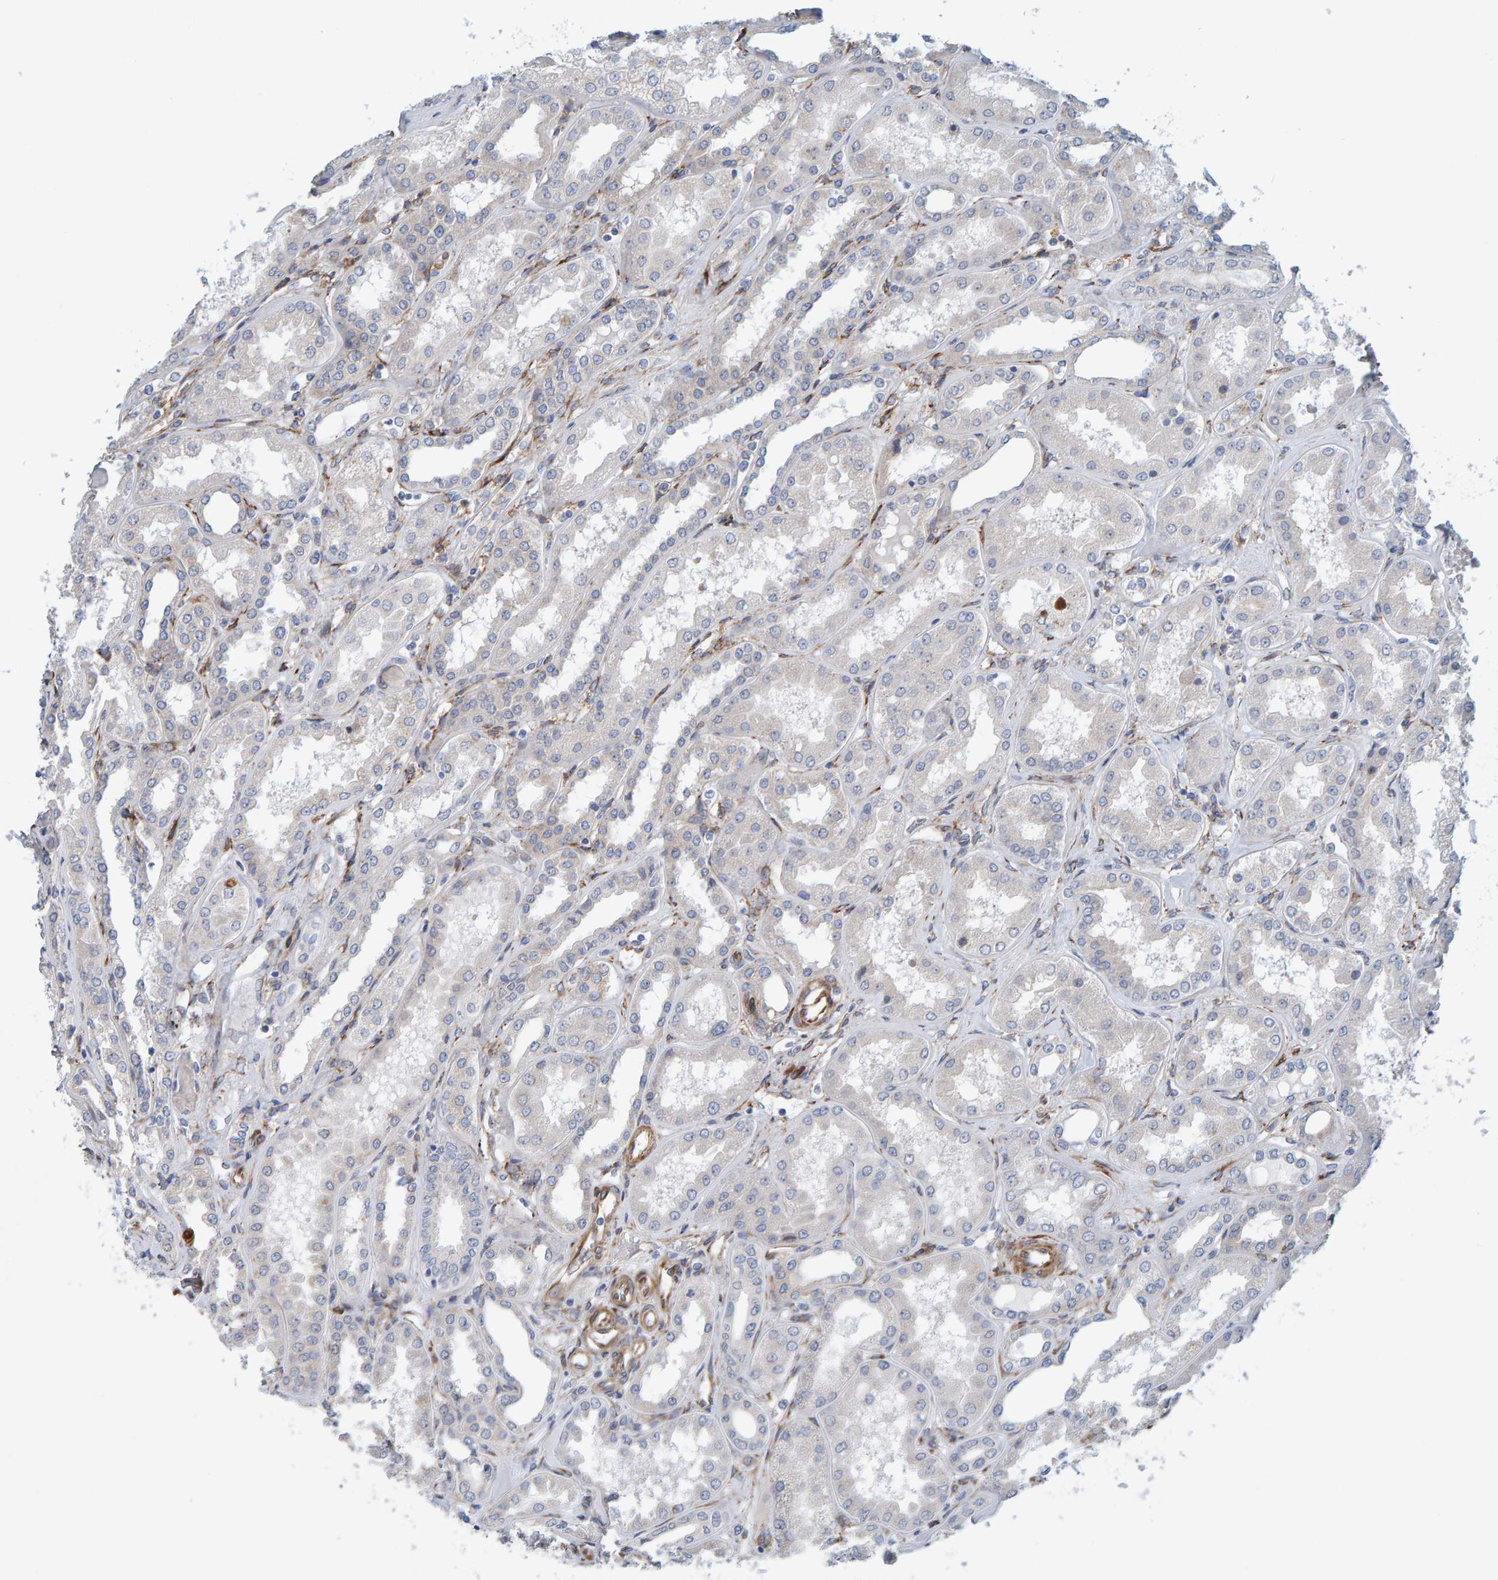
{"staining": {"intensity": "moderate", "quantity": "<25%", "location": "cytoplasmic/membranous"}, "tissue": "kidney", "cell_type": "Cells in glomeruli", "image_type": "normal", "snomed": [{"axis": "morphology", "description": "Normal tissue, NOS"}, {"axis": "topography", "description": "Kidney"}], "caption": "Protein expression analysis of normal kidney demonstrates moderate cytoplasmic/membranous expression in approximately <25% of cells in glomeruli. (IHC, brightfield microscopy, high magnification).", "gene": "MMP16", "patient": {"sex": "female", "age": 56}}